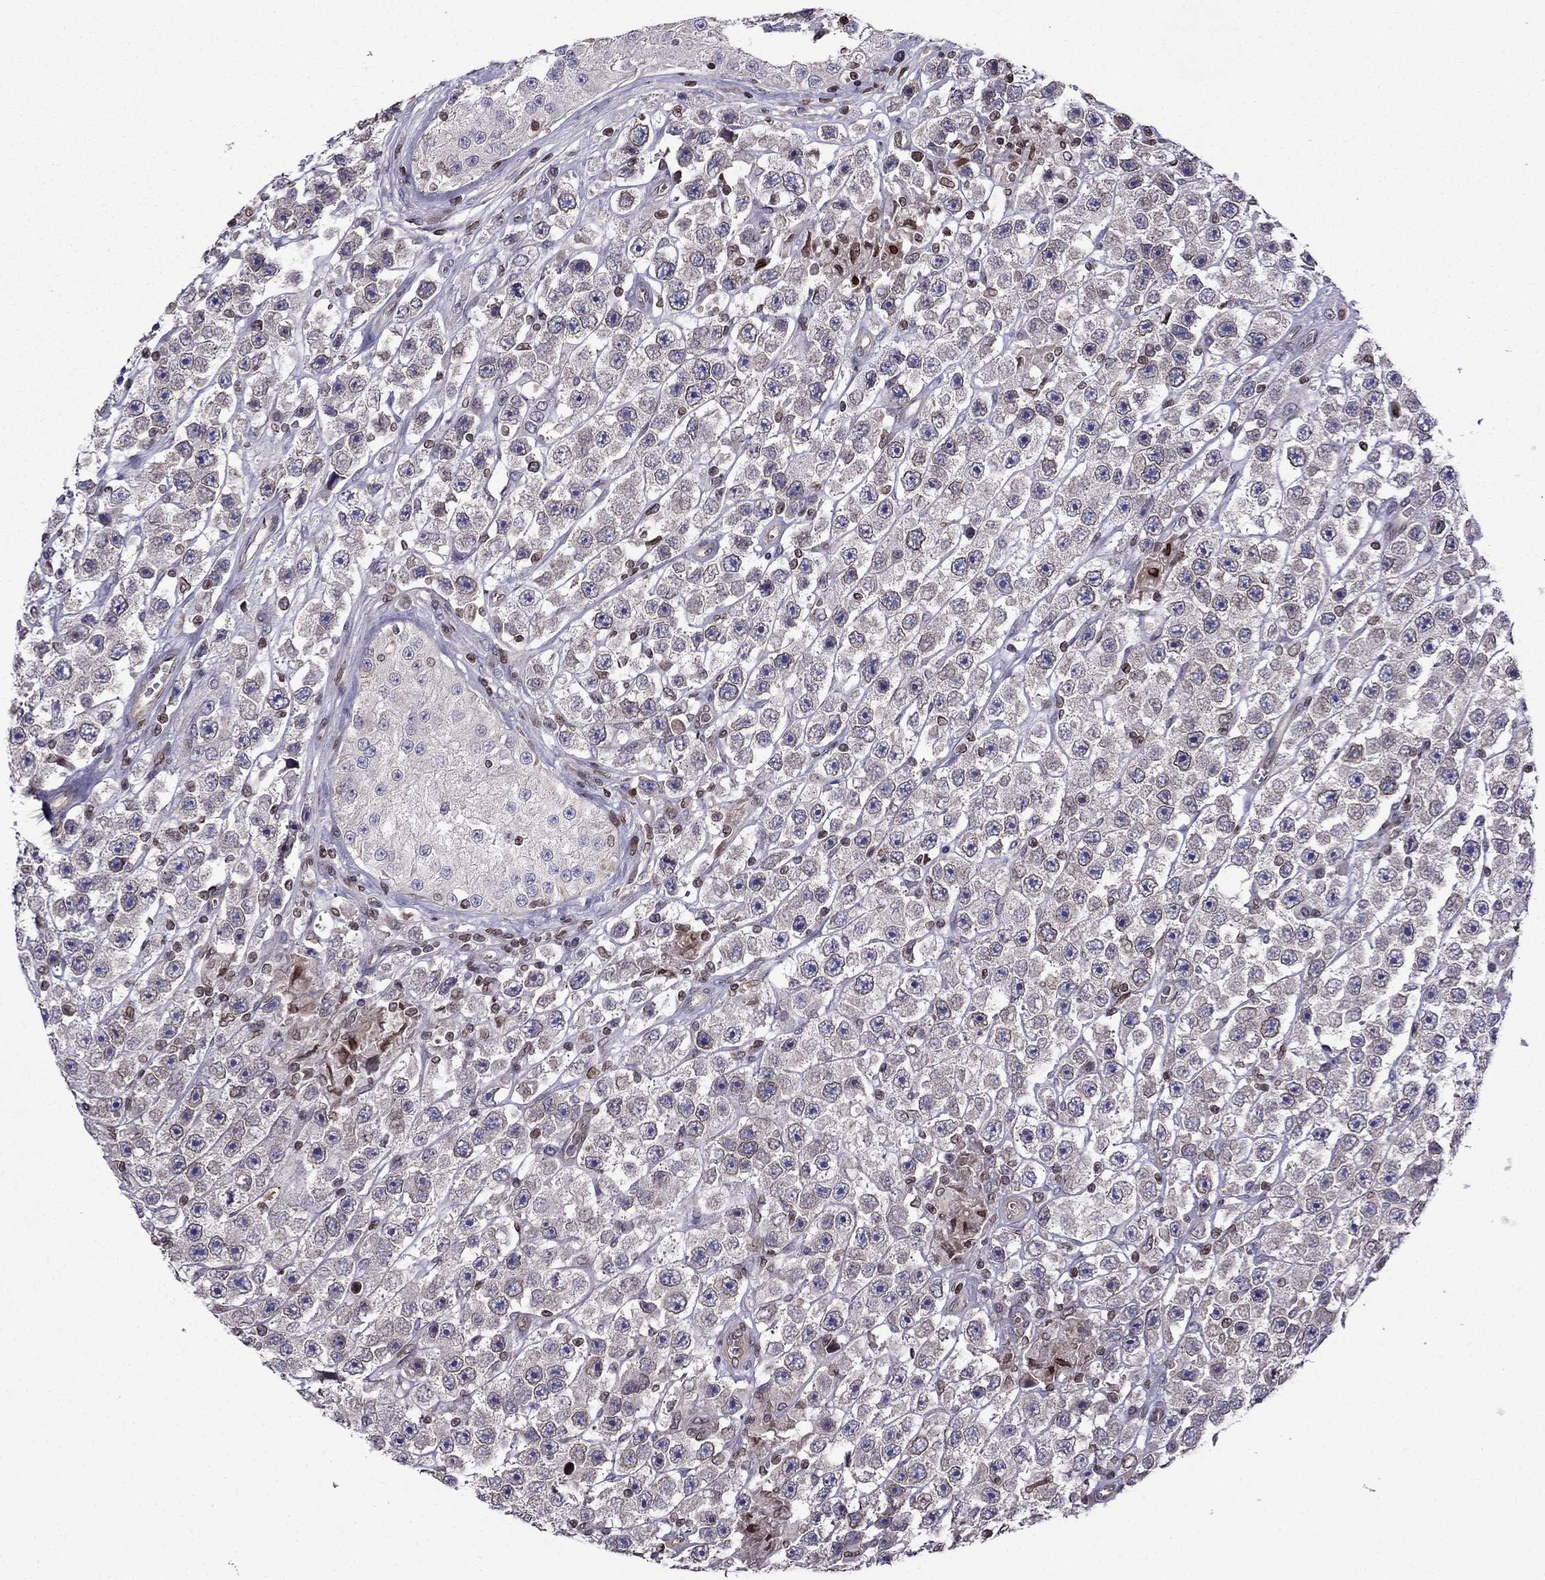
{"staining": {"intensity": "negative", "quantity": "none", "location": "none"}, "tissue": "testis cancer", "cell_type": "Tumor cells", "image_type": "cancer", "snomed": [{"axis": "morphology", "description": "Seminoma, NOS"}, {"axis": "topography", "description": "Testis"}], "caption": "Tumor cells show no significant protein expression in testis seminoma.", "gene": "CDC42BPA", "patient": {"sex": "male", "age": 45}}